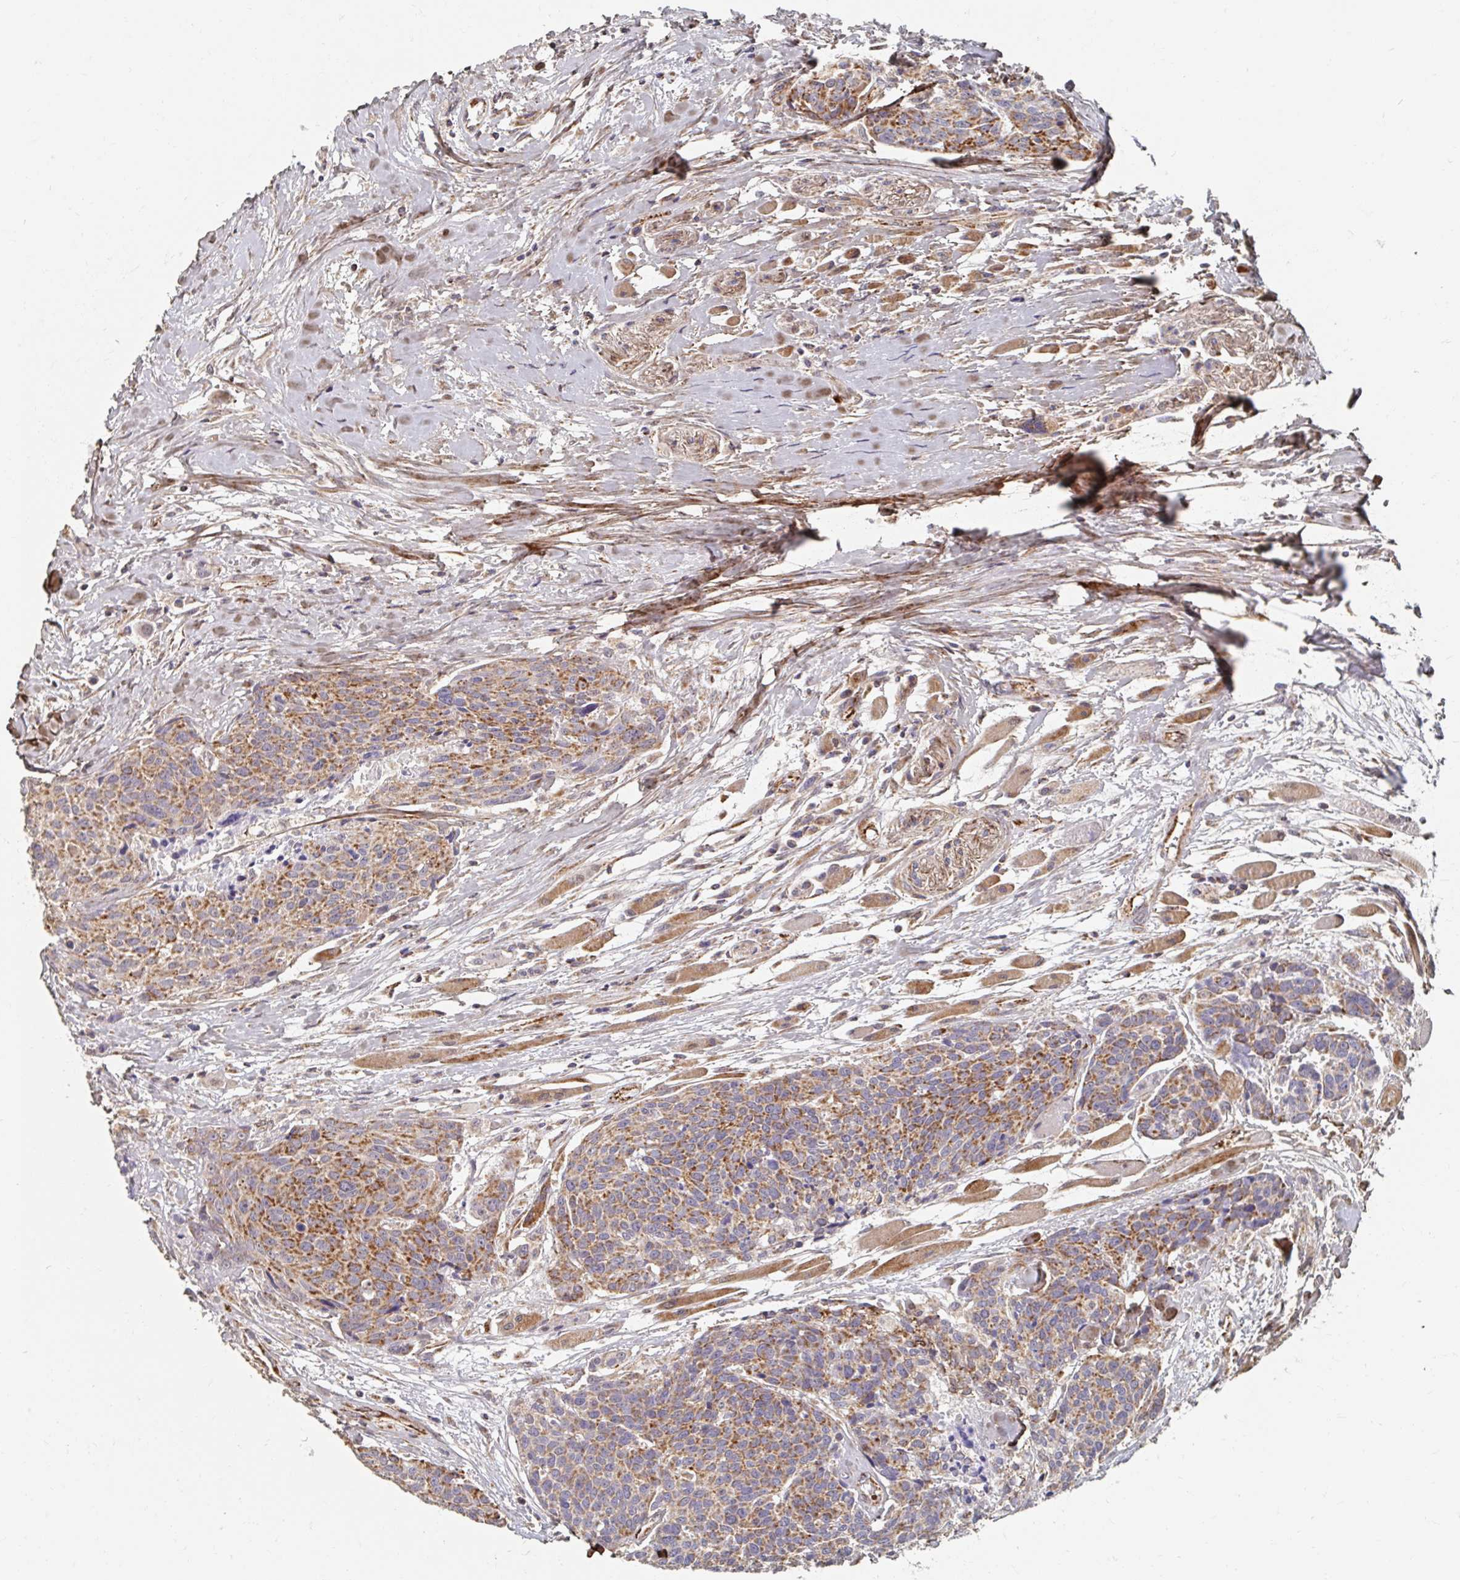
{"staining": {"intensity": "moderate", "quantity": "25%-75%", "location": "cytoplasmic/membranous"}, "tissue": "head and neck cancer", "cell_type": "Tumor cells", "image_type": "cancer", "snomed": [{"axis": "morphology", "description": "Squamous cell carcinoma, NOS"}, {"axis": "topography", "description": "Oral tissue"}, {"axis": "topography", "description": "Head-Neck"}], "caption": "The image displays a brown stain indicating the presence of a protein in the cytoplasmic/membranous of tumor cells in head and neck cancer. Ihc stains the protein in brown and the nuclei are stained blue.", "gene": "MAVS", "patient": {"sex": "male", "age": 64}}